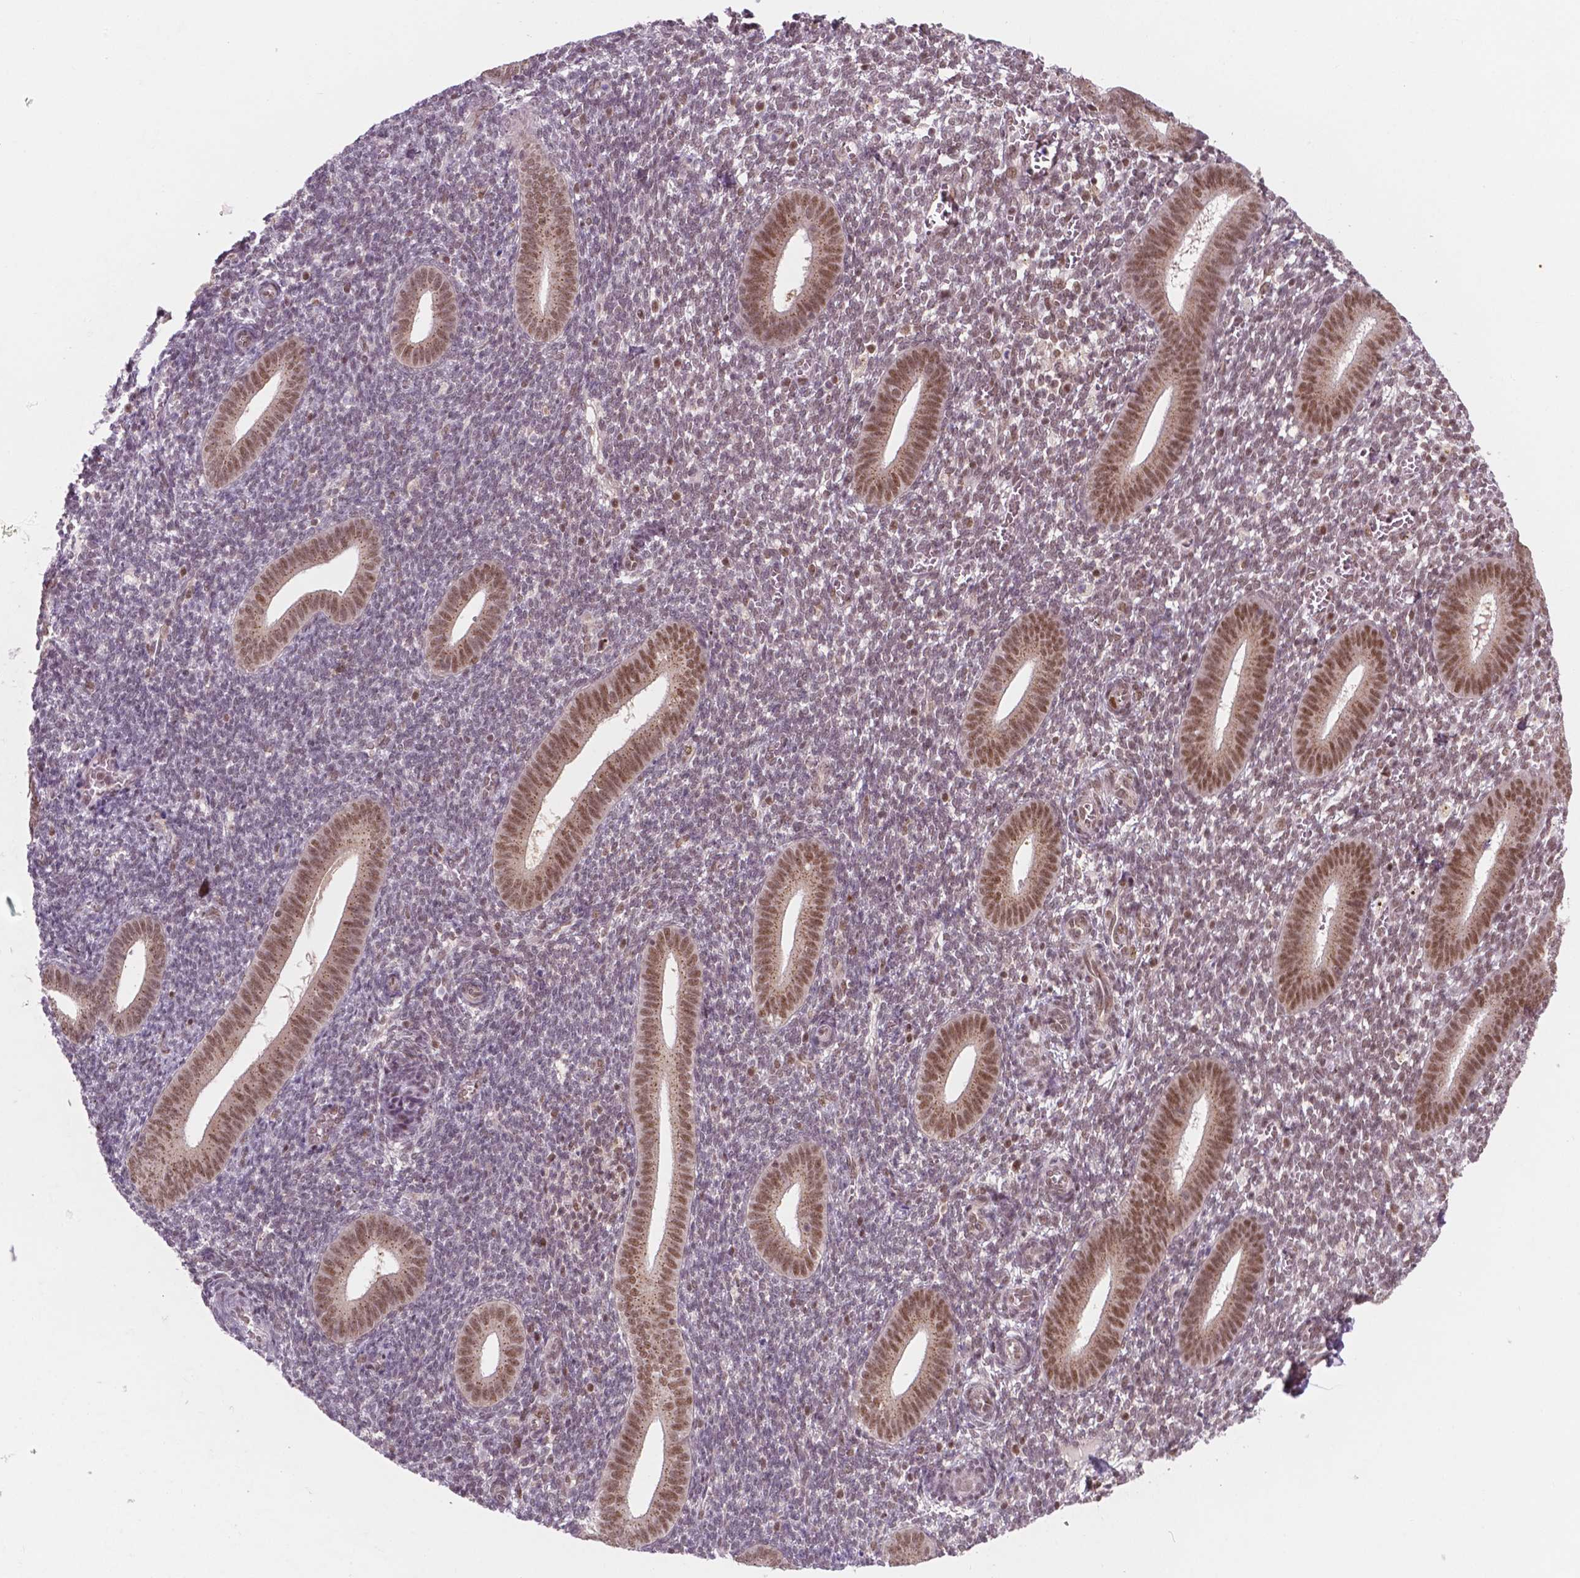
{"staining": {"intensity": "moderate", "quantity": "<25%", "location": "nuclear"}, "tissue": "endometrium", "cell_type": "Cells in endometrial stroma", "image_type": "normal", "snomed": [{"axis": "morphology", "description": "Normal tissue, NOS"}, {"axis": "topography", "description": "Endometrium"}], "caption": "A low amount of moderate nuclear expression is identified in about <25% of cells in endometrial stroma in unremarkable endometrium. (DAB (3,3'-diaminobenzidine) IHC, brown staining for protein, blue staining for nuclei).", "gene": "PER2", "patient": {"sex": "female", "age": 25}}